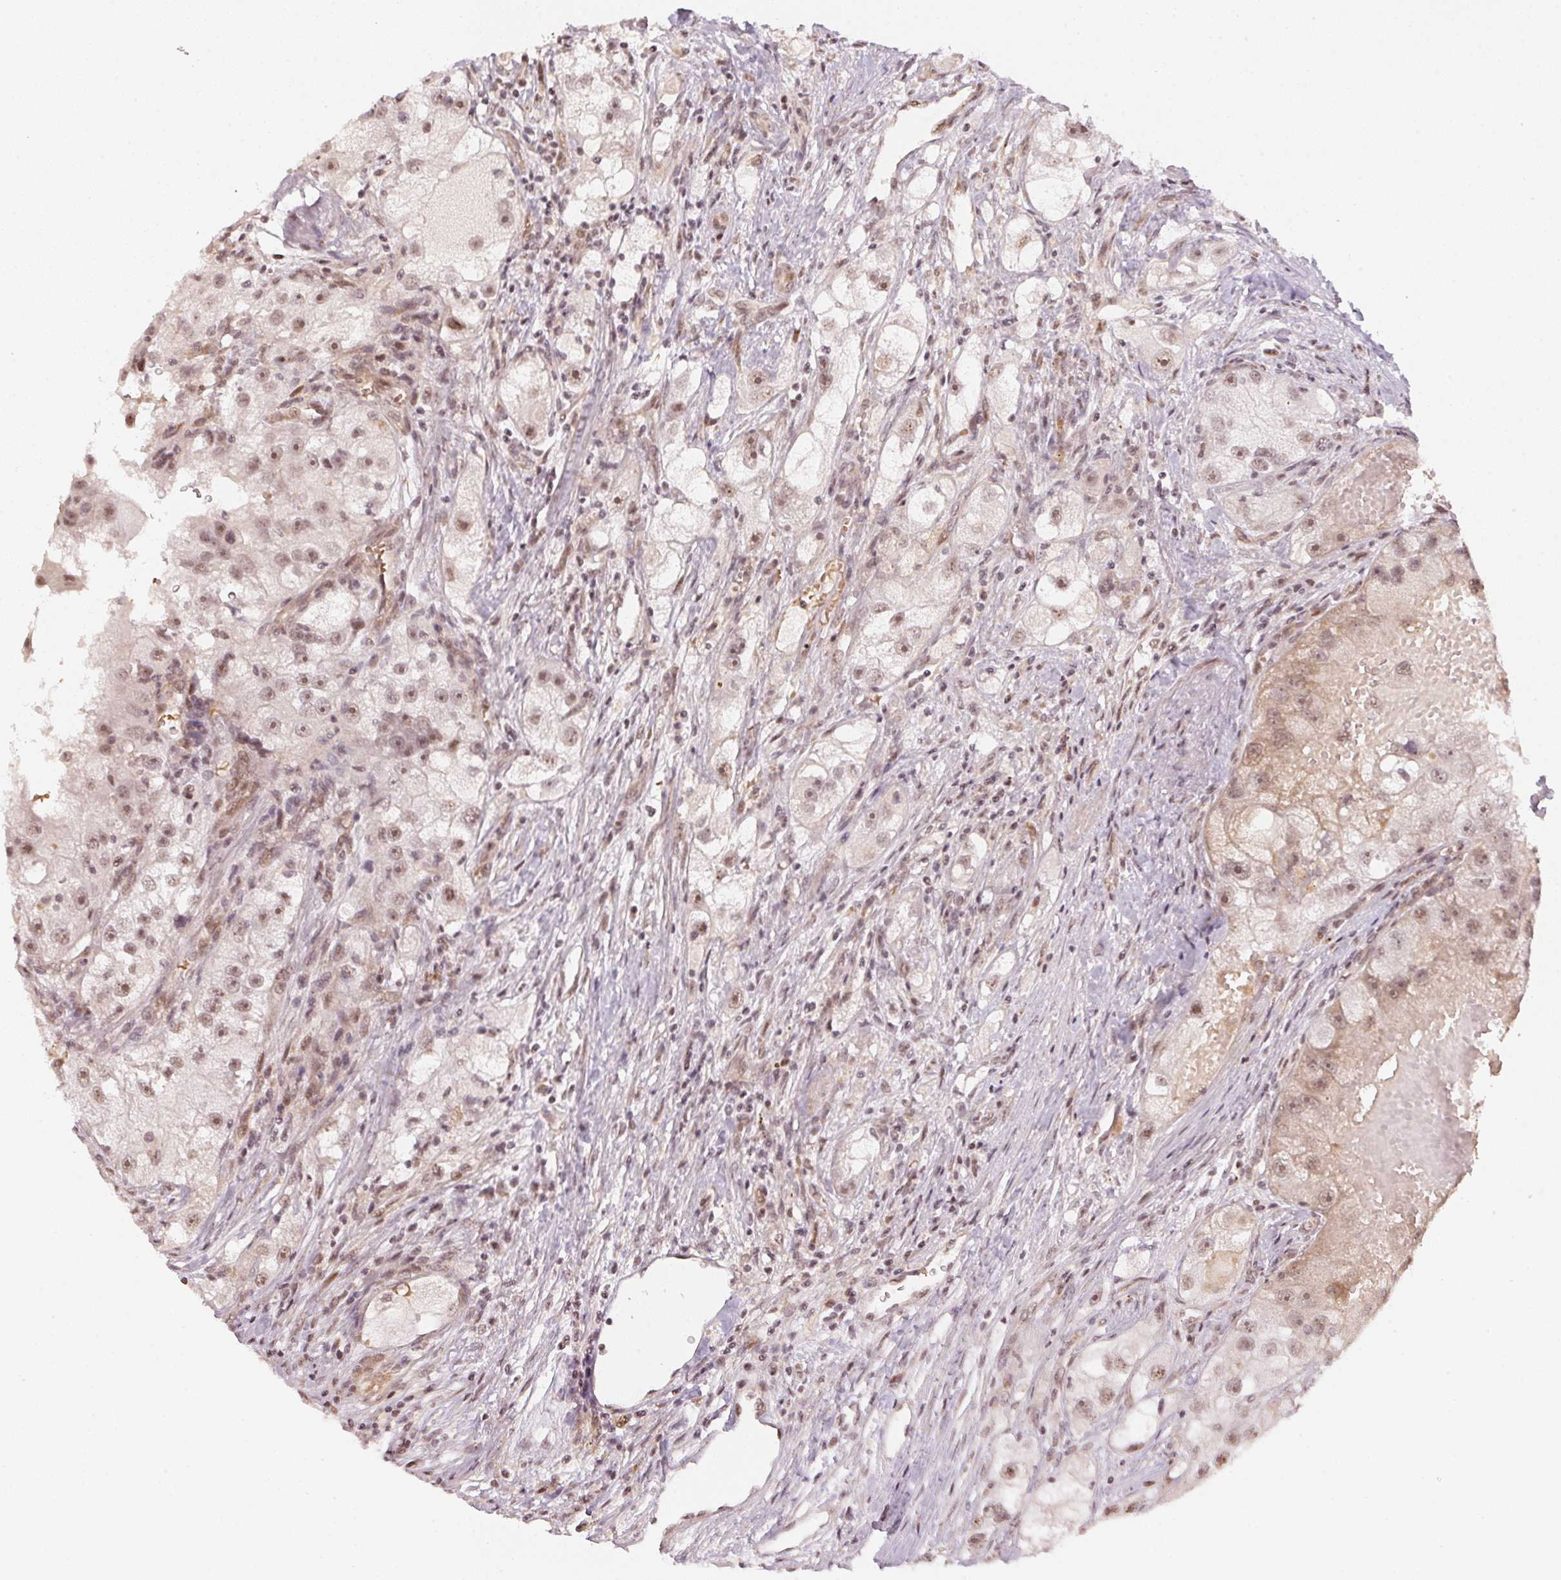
{"staining": {"intensity": "moderate", "quantity": ">75%", "location": "nuclear"}, "tissue": "renal cancer", "cell_type": "Tumor cells", "image_type": "cancer", "snomed": [{"axis": "morphology", "description": "Adenocarcinoma, NOS"}, {"axis": "topography", "description": "Kidney"}], "caption": "Tumor cells reveal medium levels of moderate nuclear positivity in approximately >75% of cells in renal cancer (adenocarcinoma).", "gene": "KAT6A", "patient": {"sex": "male", "age": 63}}